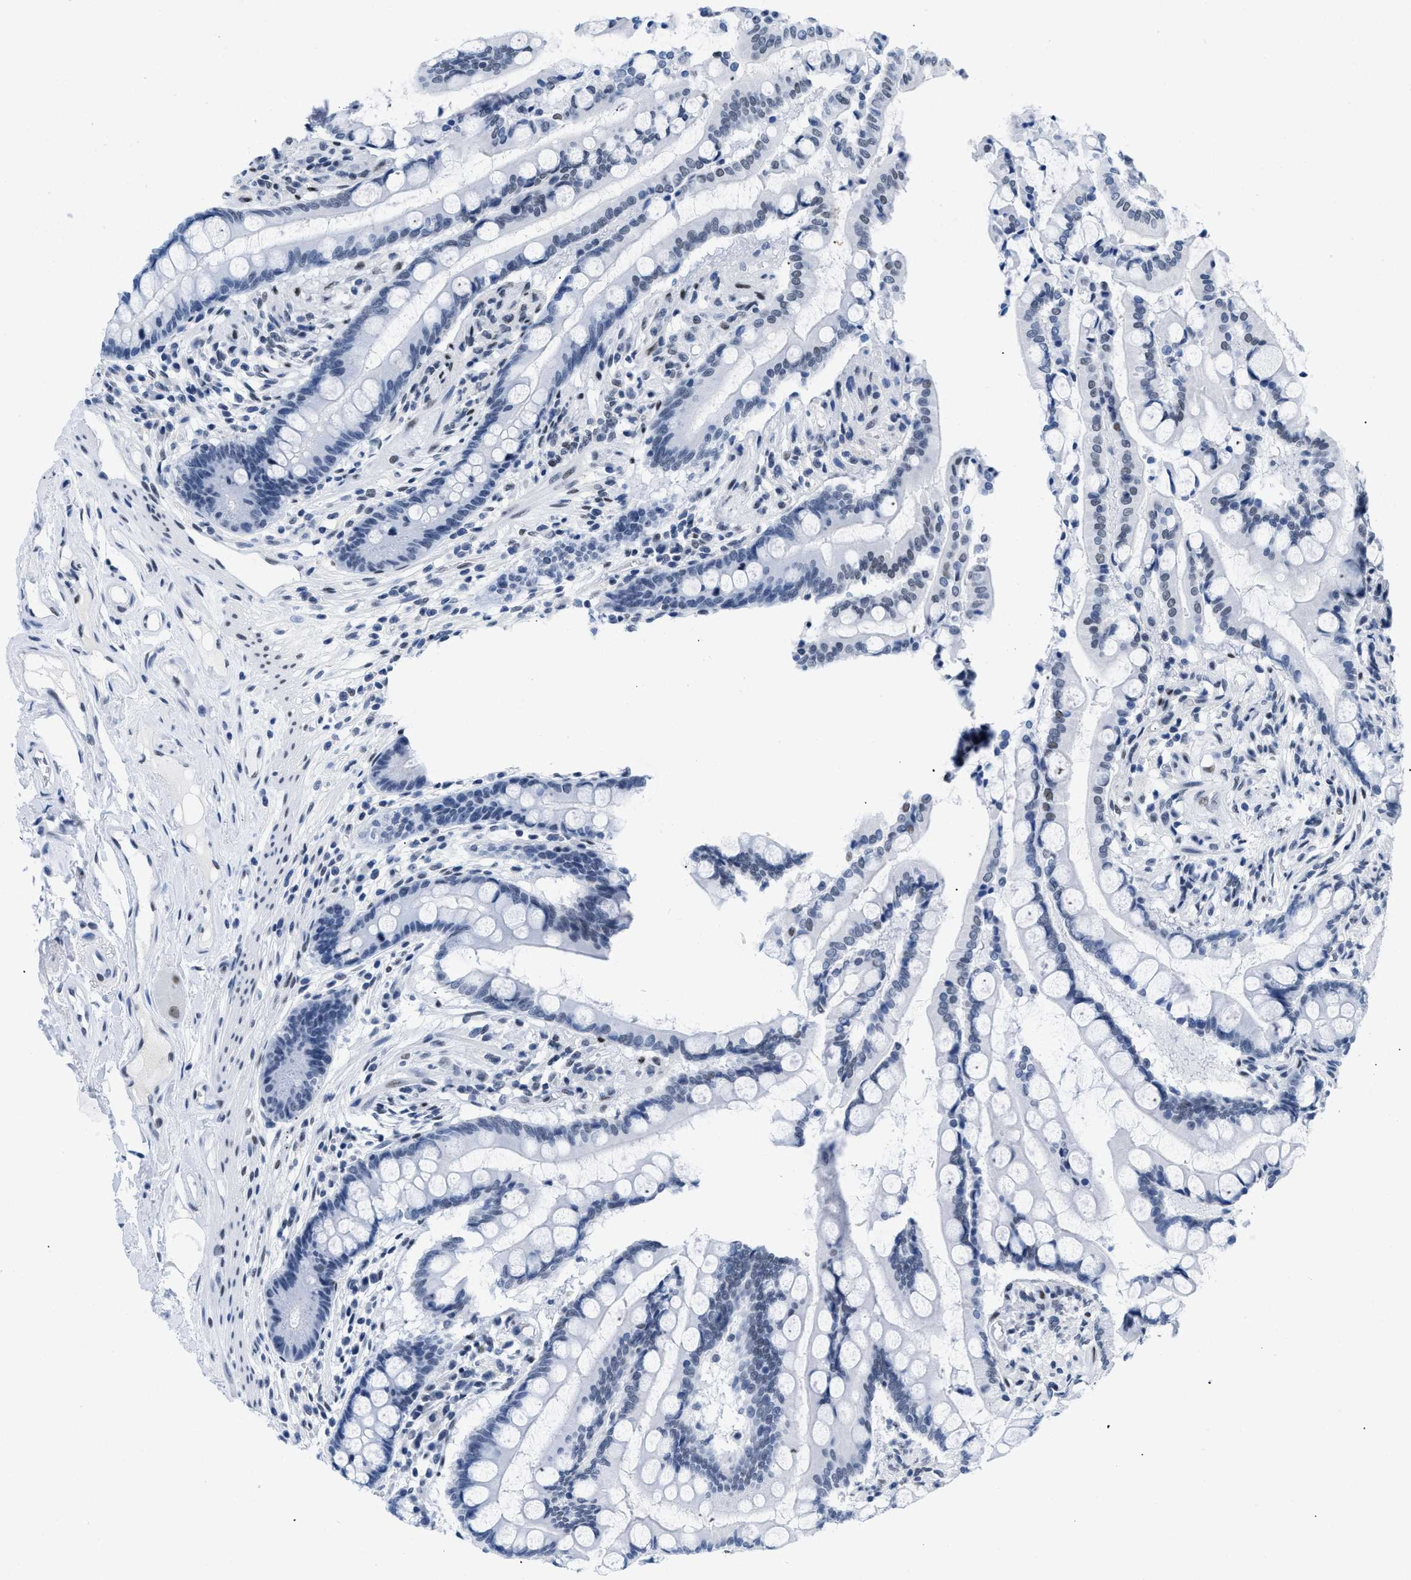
{"staining": {"intensity": "negative", "quantity": "none", "location": "none"}, "tissue": "colon", "cell_type": "Endothelial cells", "image_type": "normal", "snomed": [{"axis": "morphology", "description": "Normal tissue, NOS"}, {"axis": "topography", "description": "Colon"}], "caption": "Immunohistochemical staining of unremarkable human colon exhibits no significant positivity in endothelial cells.", "gene": "CTBP1", "patient": {"sex": "male", "age": 73}}